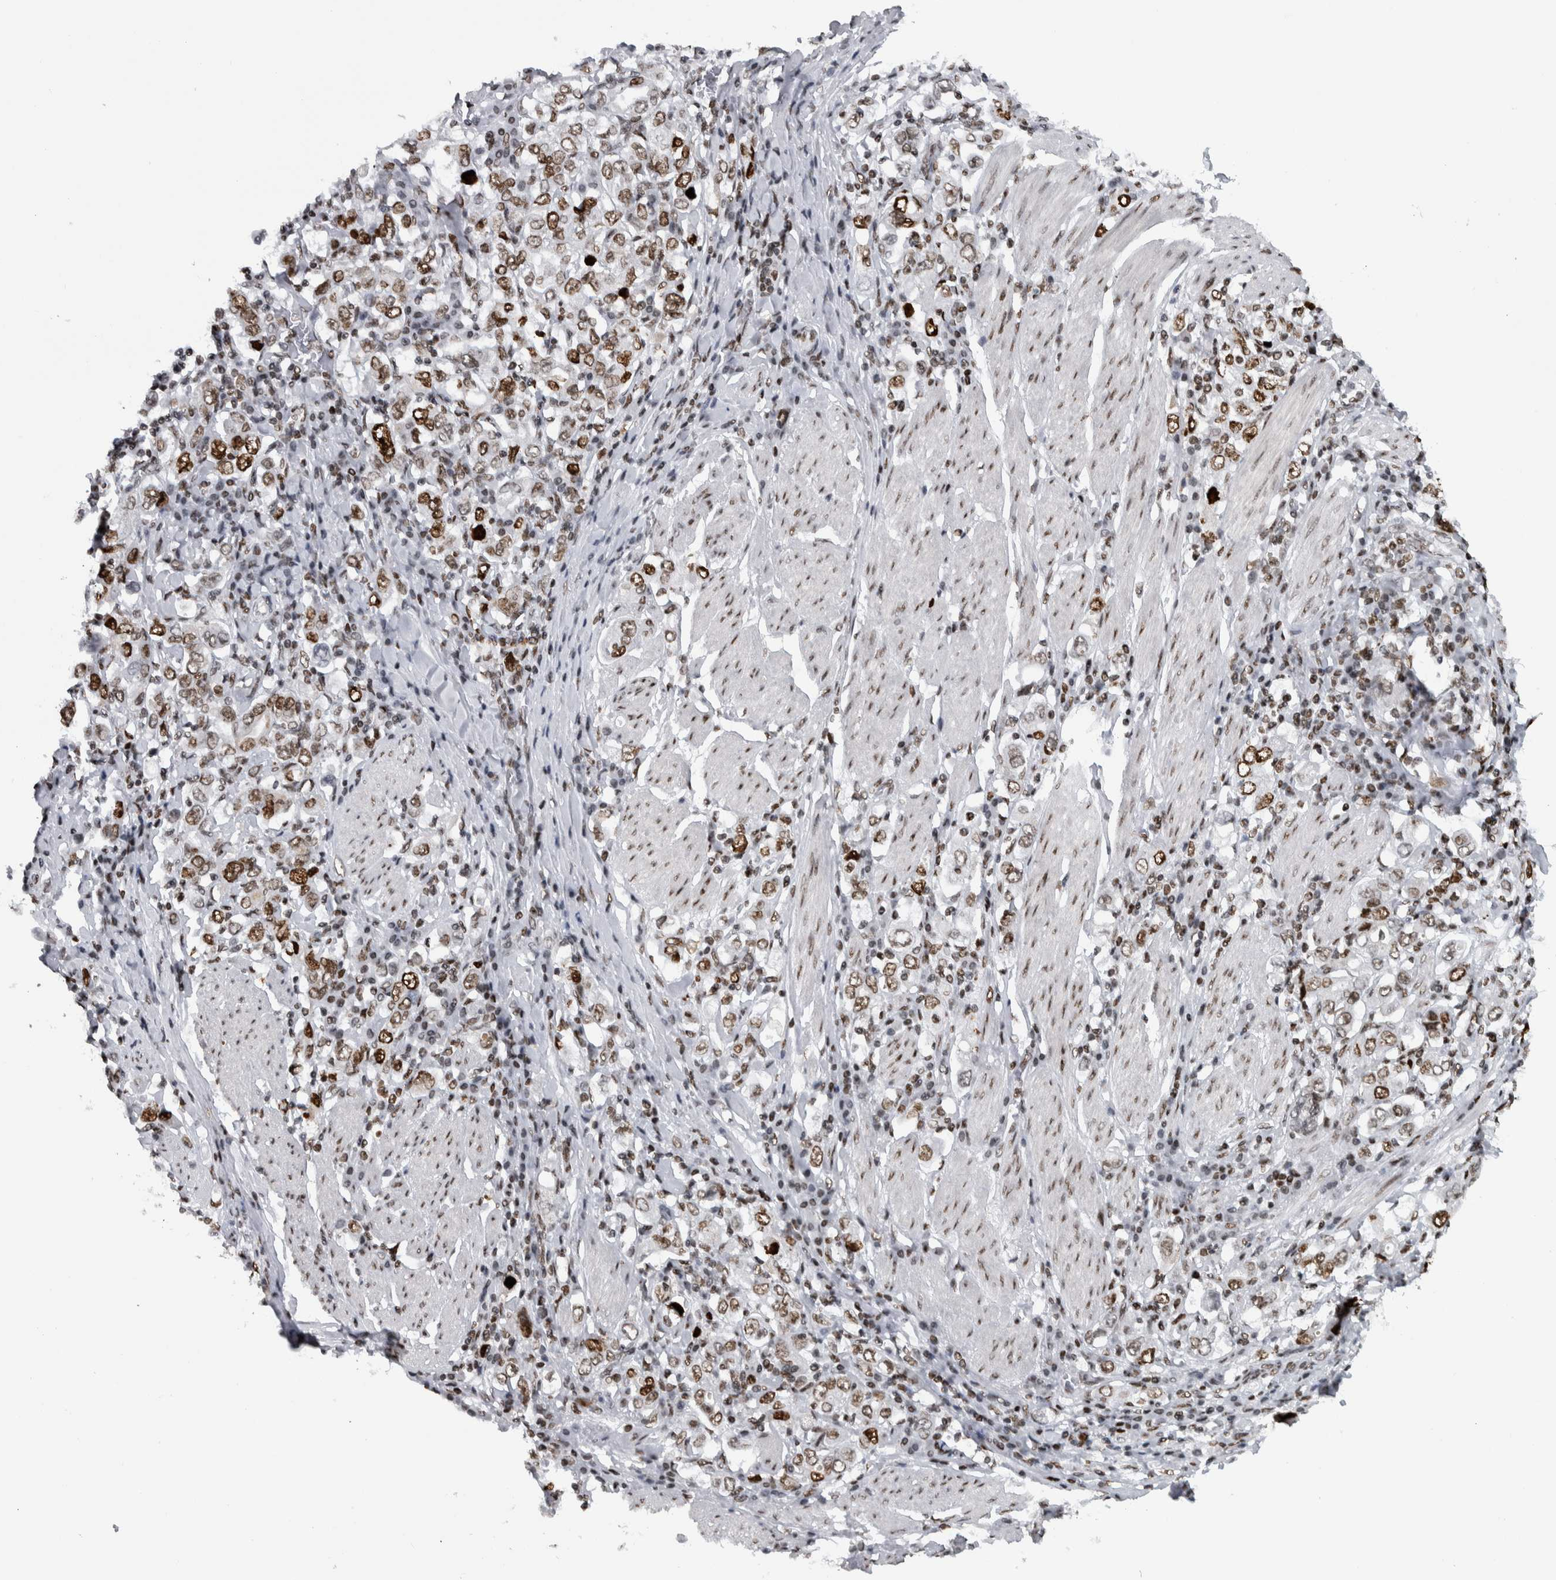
{"staining": {"intensity": "moderate", "quantity": ">75%", "location": "nuclear"}, "tissue": "stomach cancer", "cell_type": "Tumor cells", "image_type": "cancer", "snomed": [{"axis": "morphology", "description": "Adenocarcinoma, NOS"}, {"axis": "topography", "description": "Stomach, upper"}], "caption": "Stomach adenocarcinoma stained with a protein marker demonstrates moderate staining in tumor cells.", "gene": "TOP2B", "patient": {"sex": "male", "age": 62}}